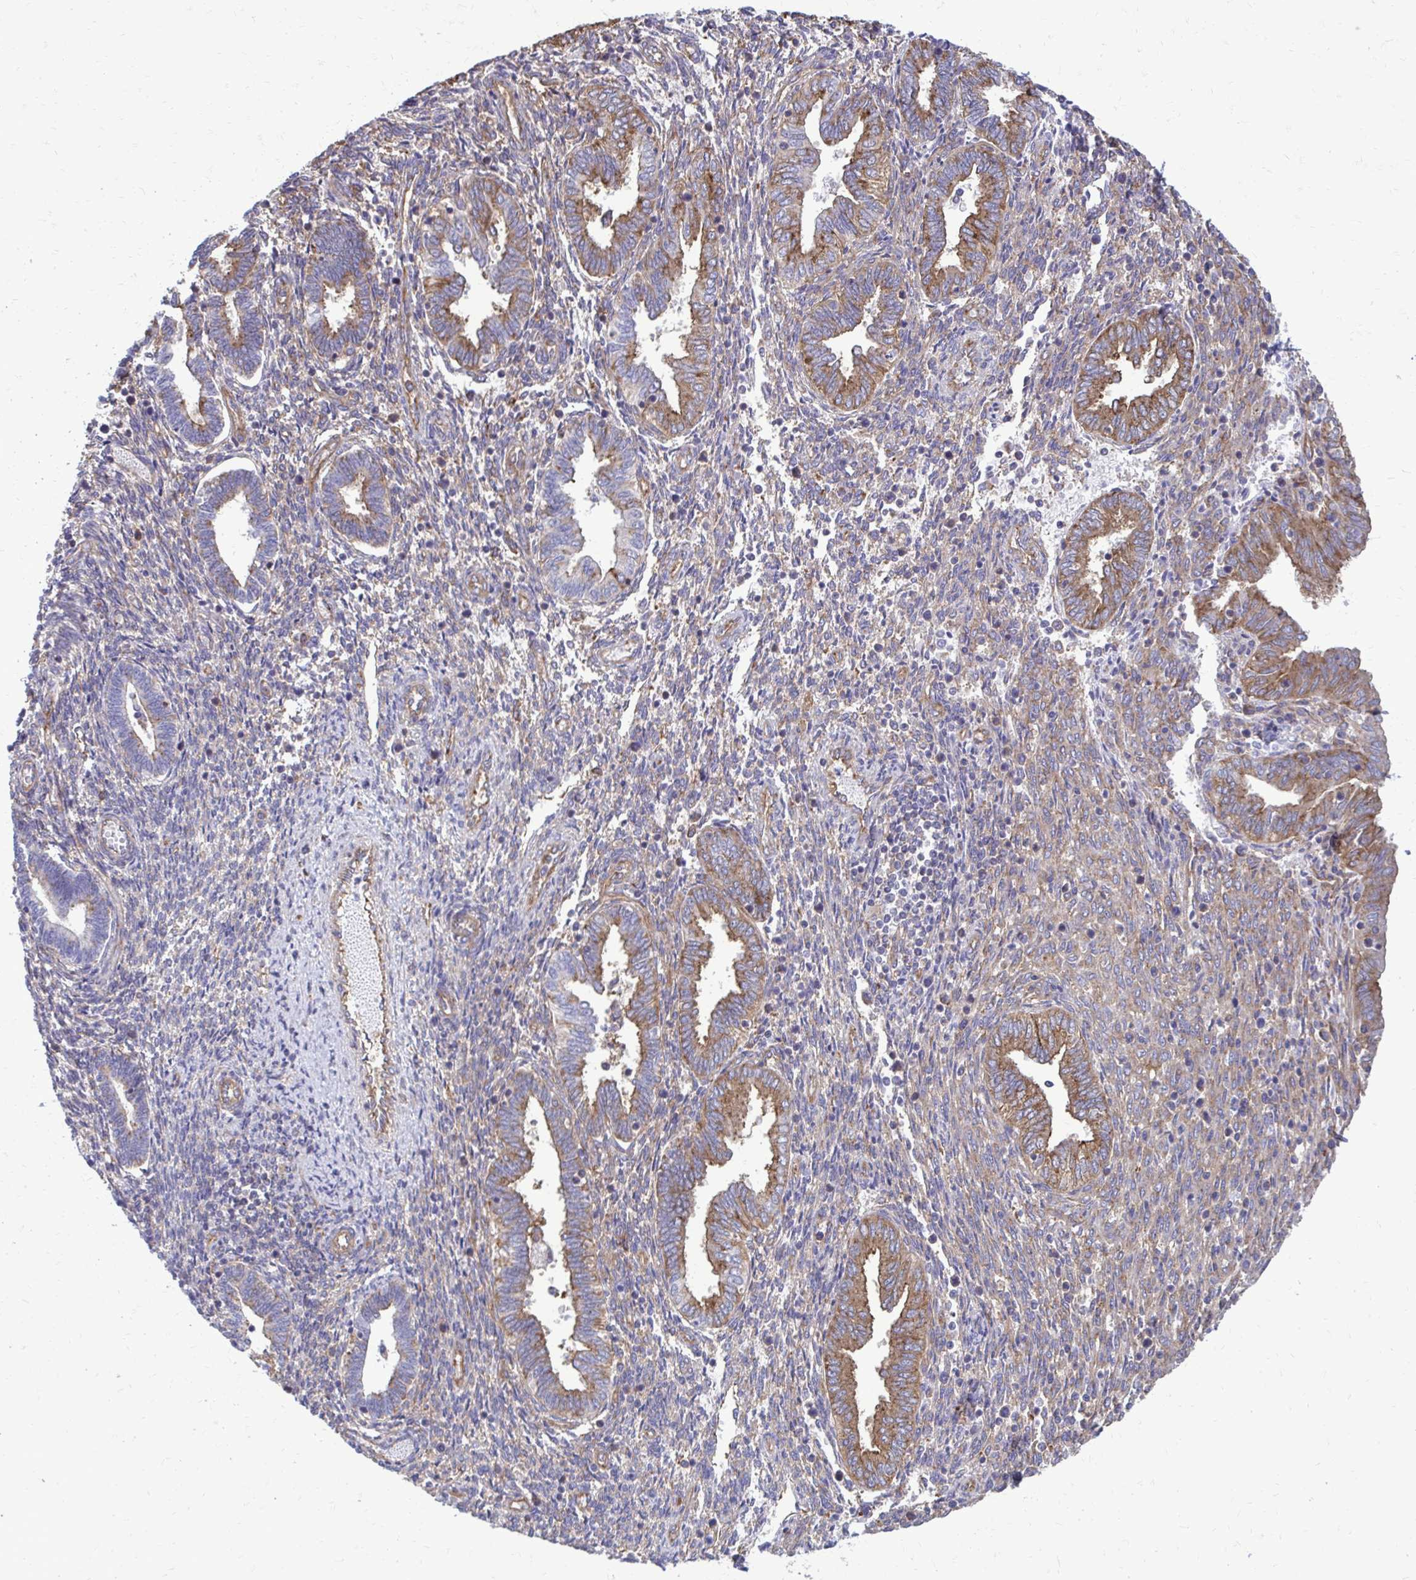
{"staining": {"intensity": "weak", "quantity": "<25%", "location": "cytoplasmic/membranous"}, "tissue": "endometrium", "cell_type": "Cells in endometrial stroma", "image_type": "normal", "snomed": [{"axis": "morphology", "description": "Normal tissue, NOS"}, {"axis": "topography", "description": "Endometrium"}], "caption": "Immunohistochemistry (IHC) histopathology image of unremarkable human endometrium stained for a protein (brown), which demonstrates no expression in cells in endometrial stroma. Brightfield microscopy of immunohistochemistry (IHC) stained with DAB (brown) and hematoxylin (blue), captured at high magnification.", "gene": "CLTA", "patient": {"sex": "female", "age": 42}}